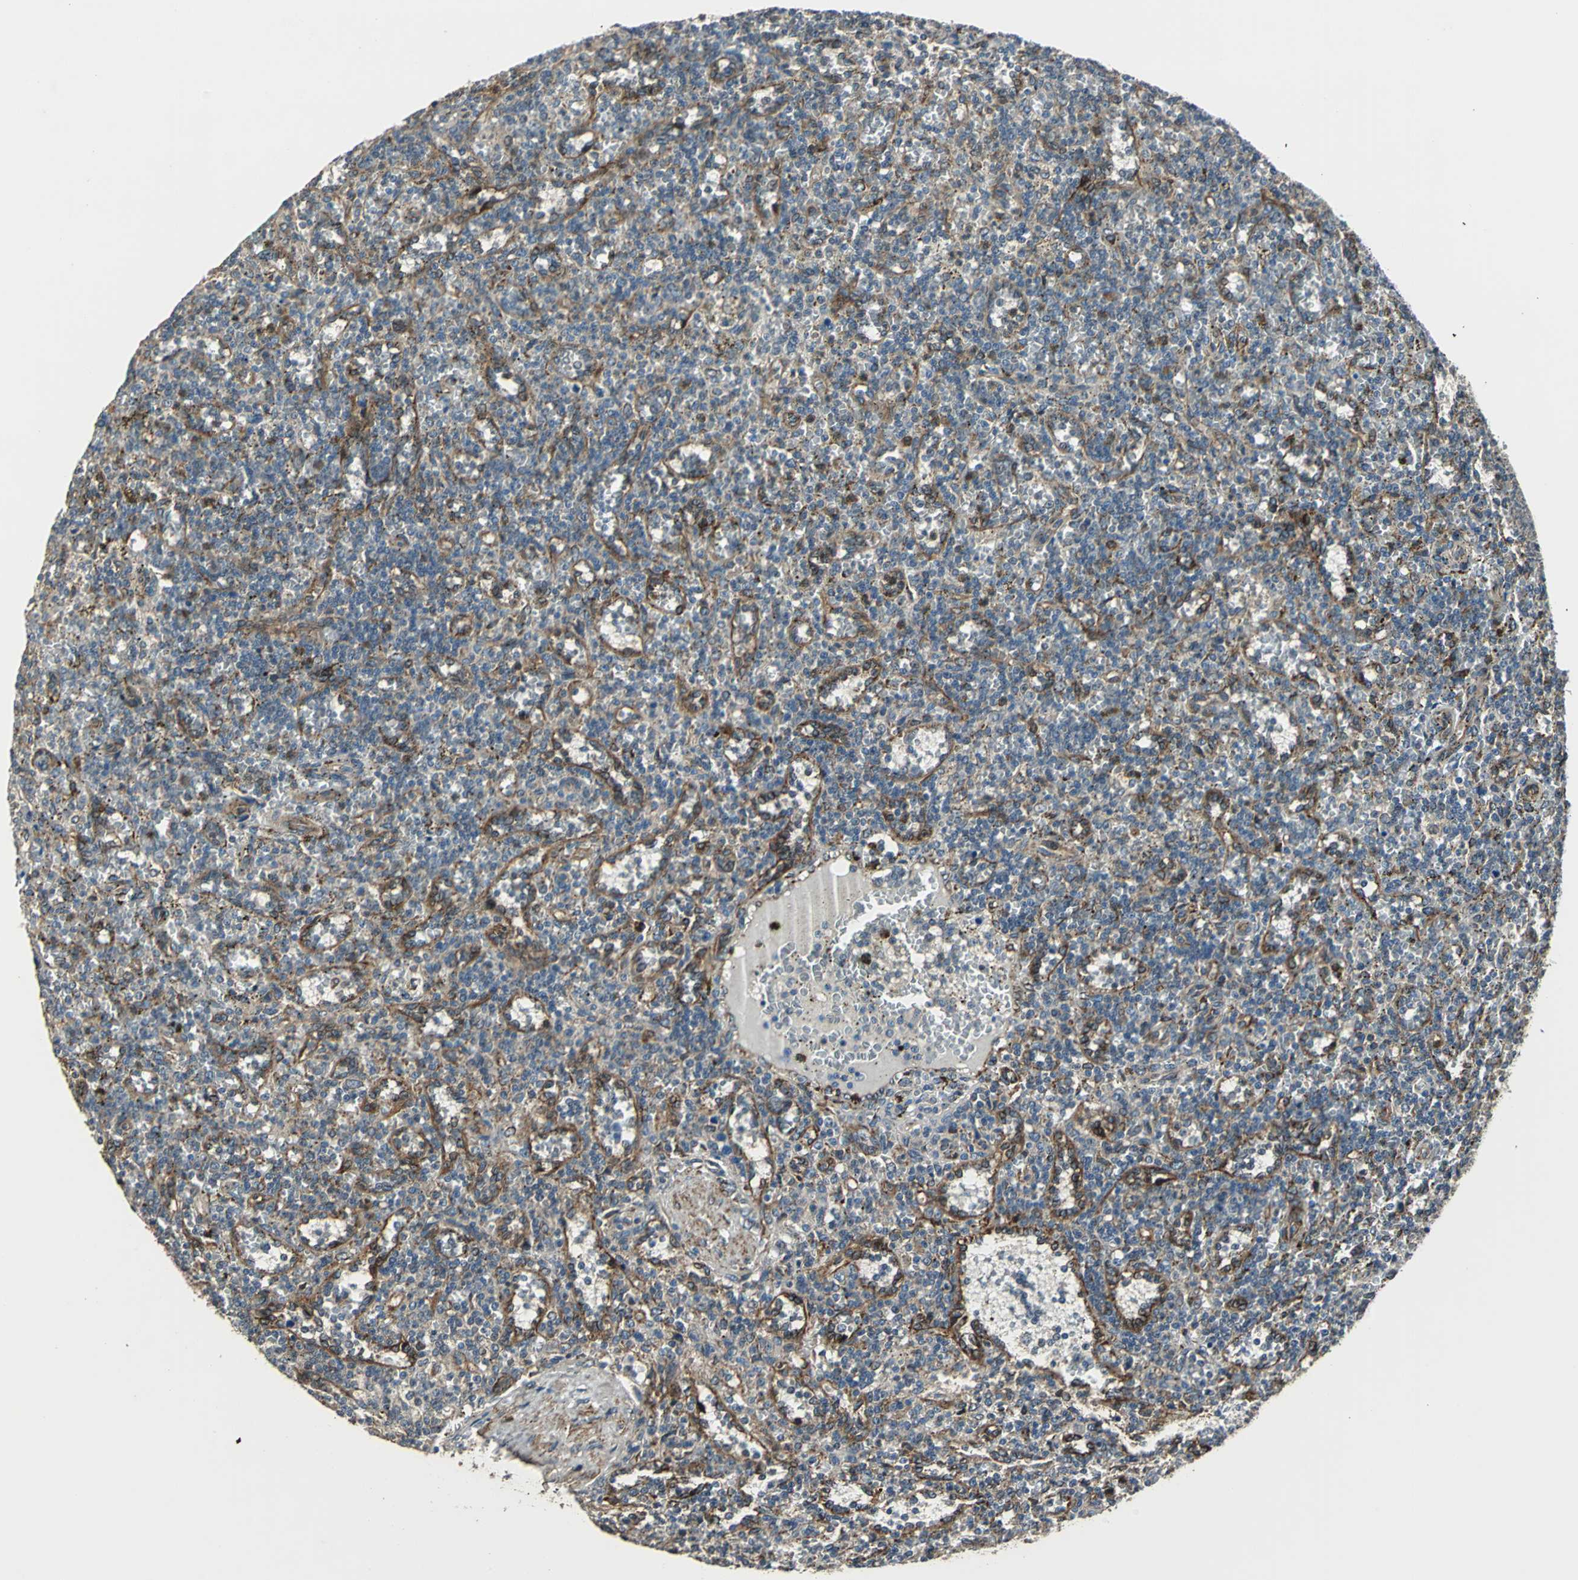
{"staining": {"intensity": "moderate", "quantity": "25%-75%", "location": "cytoplasmic/membranous"}, "tissue": "lymphoma", "cell_type": "Tumor cells", "image_type": "cancer", "snomed": [{"axis": "morphology", "description": "Malignant lymphoma, non-Hodgkin's type, Low grade"}, {"axis": "topography", "description": "Spleen"}], "caption": "Lymphoma stained for a protein exhibits moderate cytoplasmic/membranous positivity in tumor cells. (DAB IHC, brown staining for protein, blue staining for nuclei).", "gene": "HTATIP2", "patient": {"sex": "male", "age": 73}}